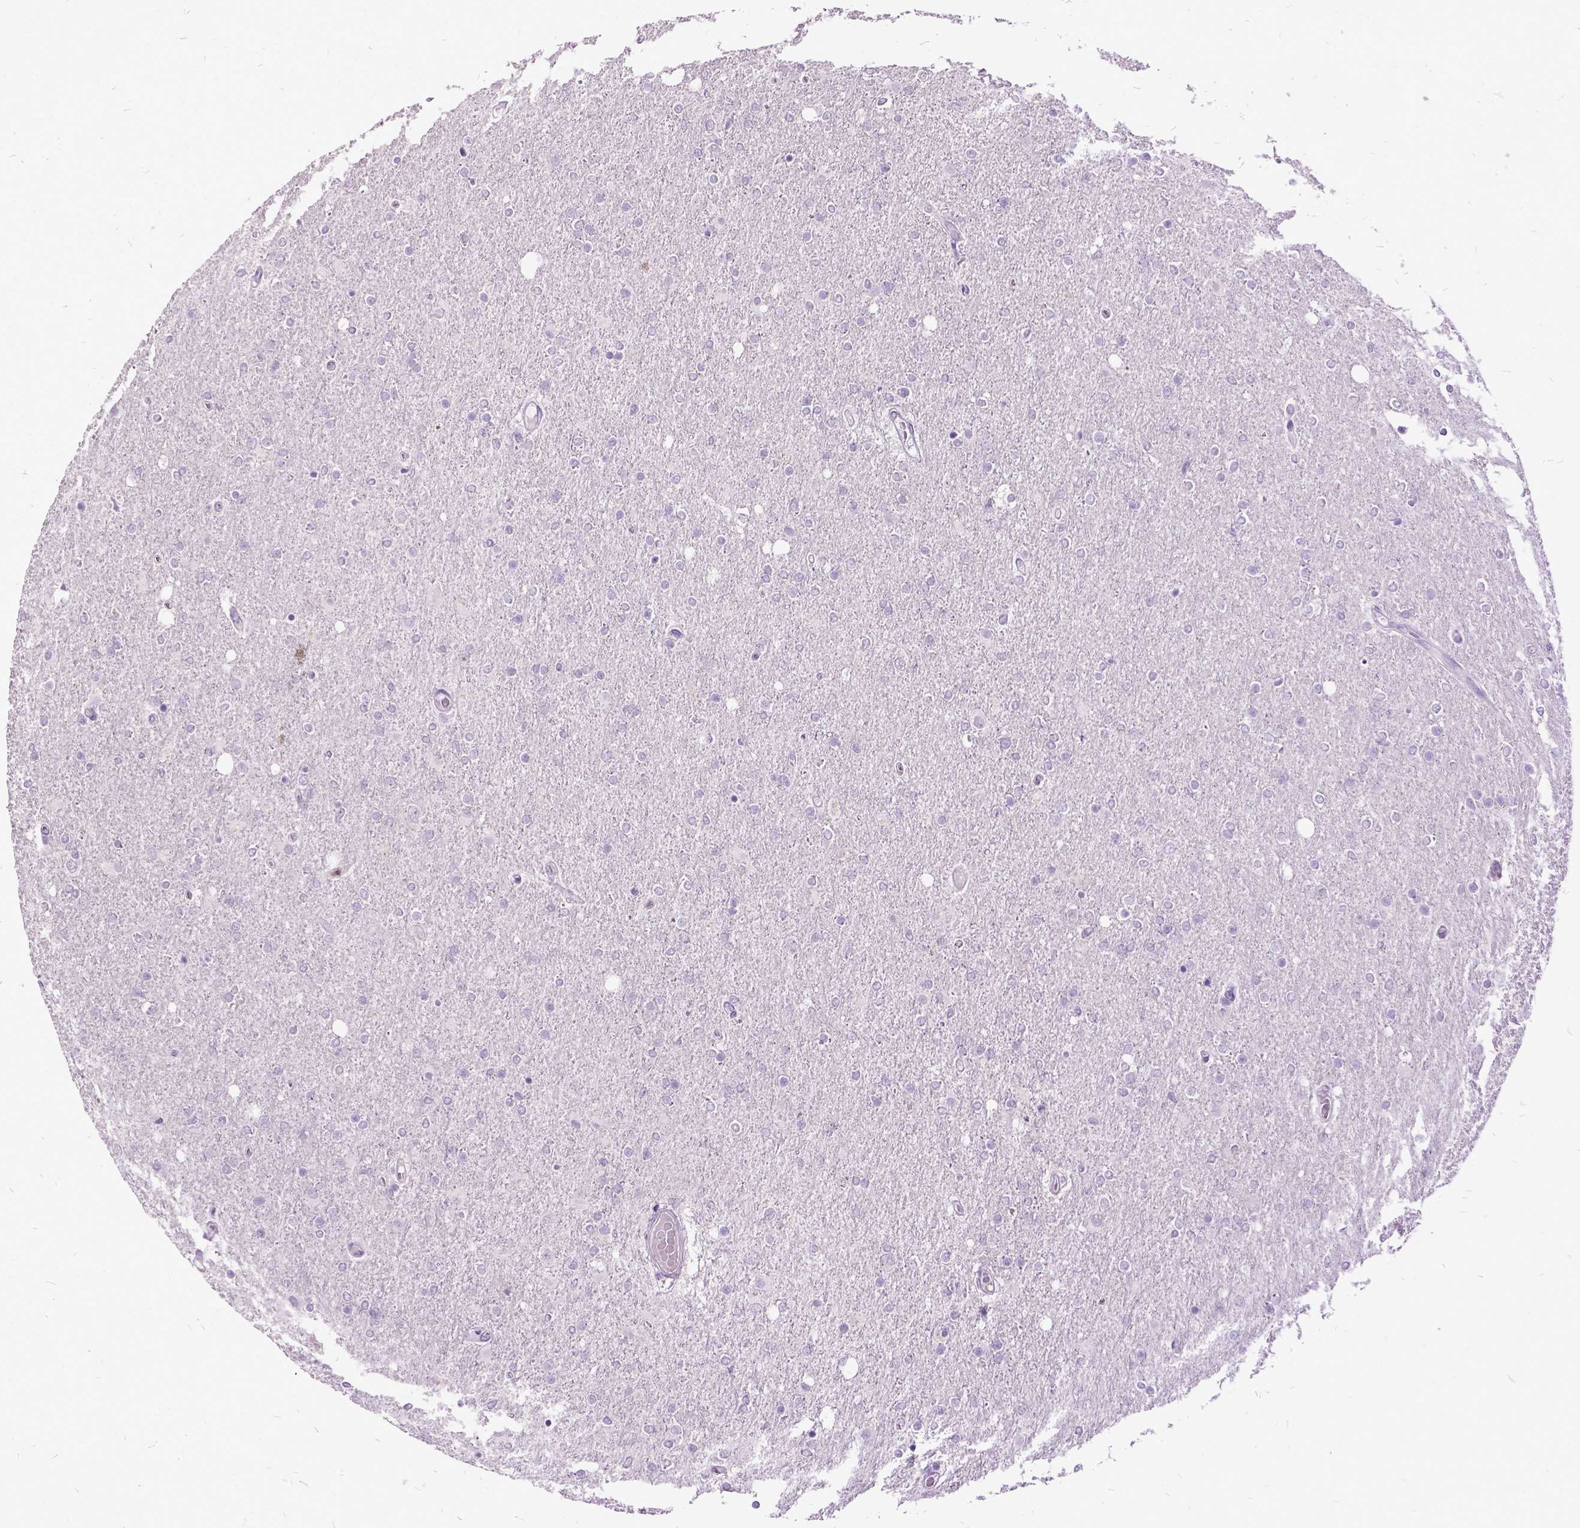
{"staining": {"intensity": "negative", "quantity": "none", "location": "none"}, "tissue": "glioma", "cell_type": "Tumor cells", "image_type": "cancer", "snomed": [{"axis": "morphology", "description": "Glioma, malignant, High grade"}, {"axis": "topography", "description": "Cerebral cortex"}], "caption": "A micrograph of human glioma is negative for staining in tumor cells.", "gene": "MME", "patient": {"sex": "male", "age": 70}}